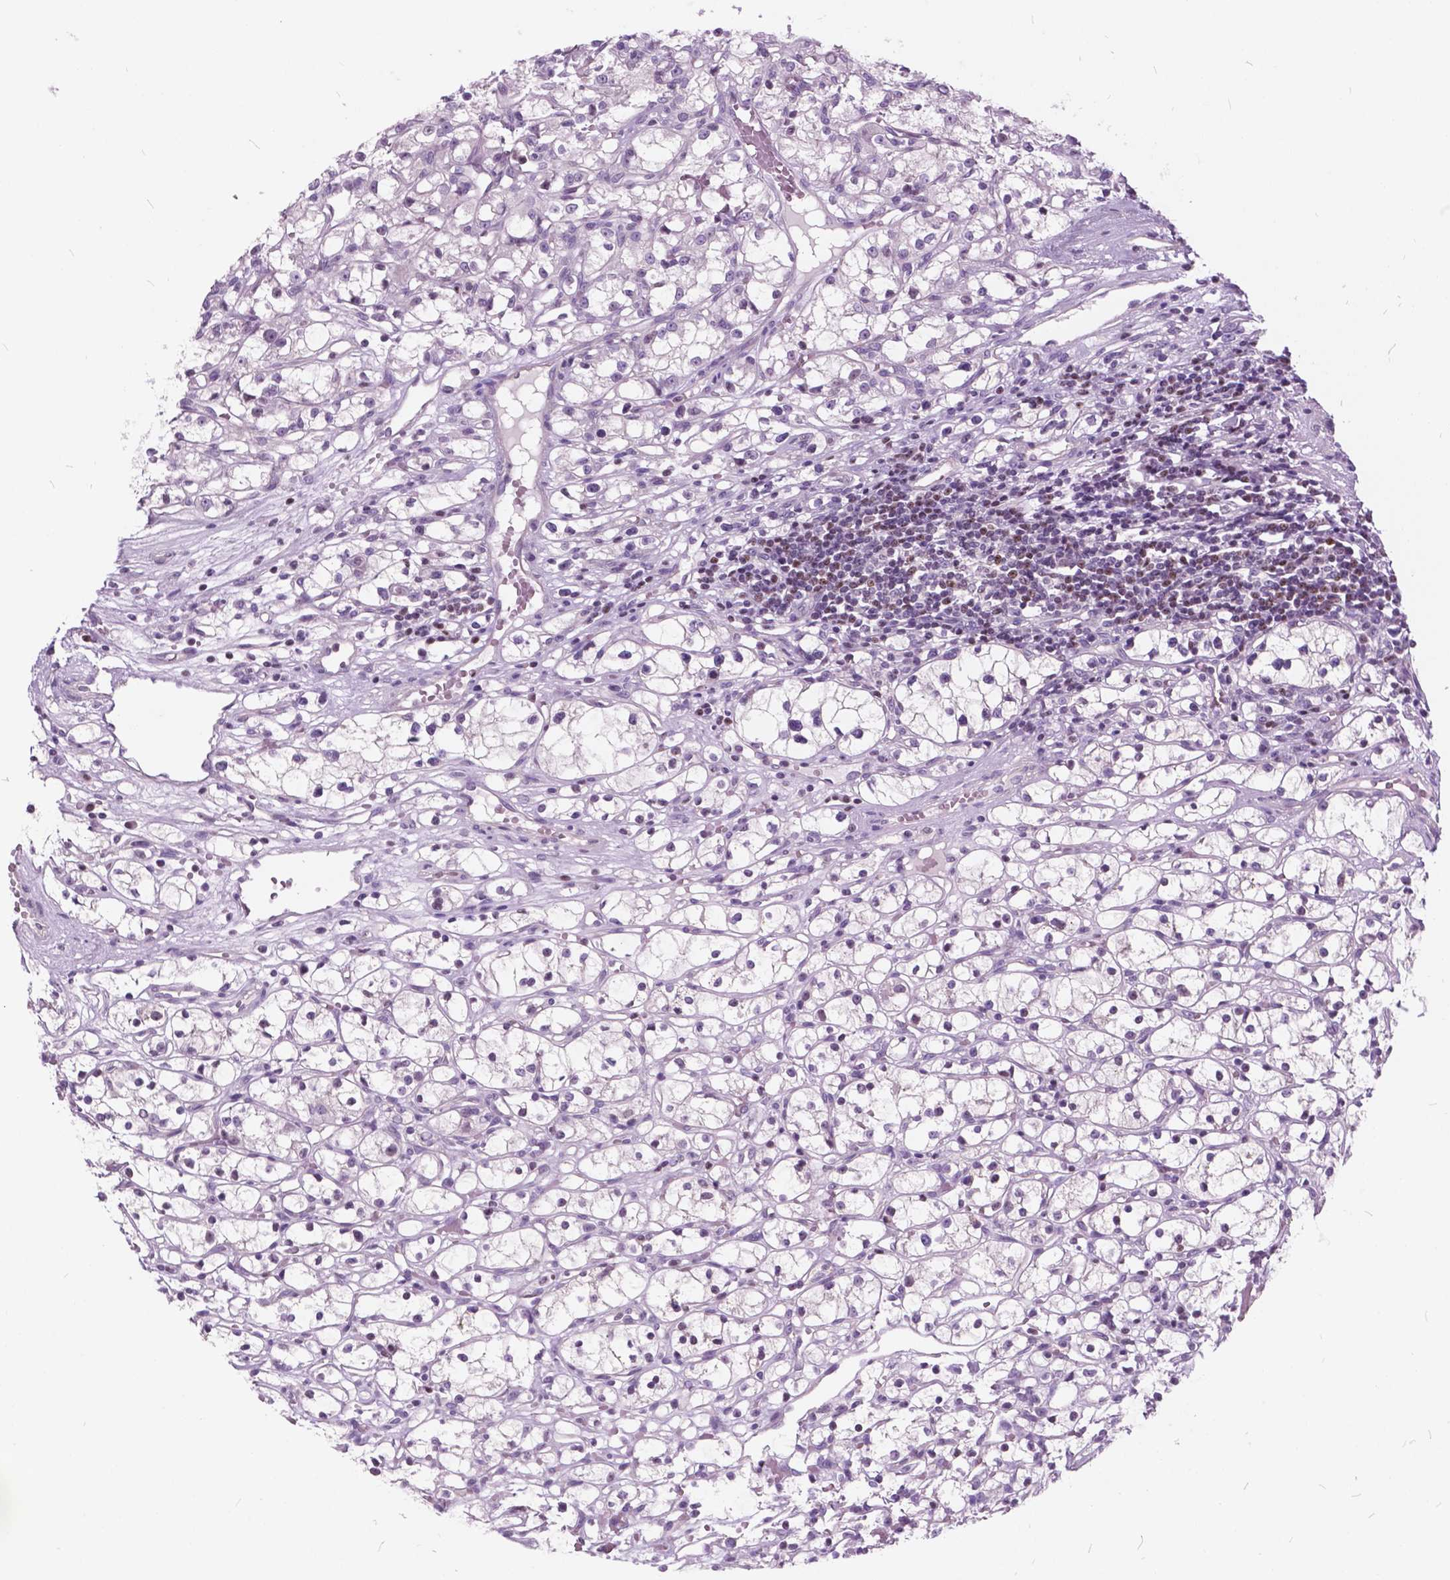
{"staining": {"intensity": "negative", "quantity": "none", "location": "none"}, "tissue": "renal cancer", "cell_type": "Tumor cells", "image_type": "cancer", "snomed": [{"axis": "morphology", "description": "Adenocarcinoma, NOS"}, {"axis": "topography", "description": "Kidney"}], "caption": "The image displays no staining of tumor cells in renal cancer (adenocarcinoma).", "gene": "SP140", "patient": {"sex": "female", "age": 59}}